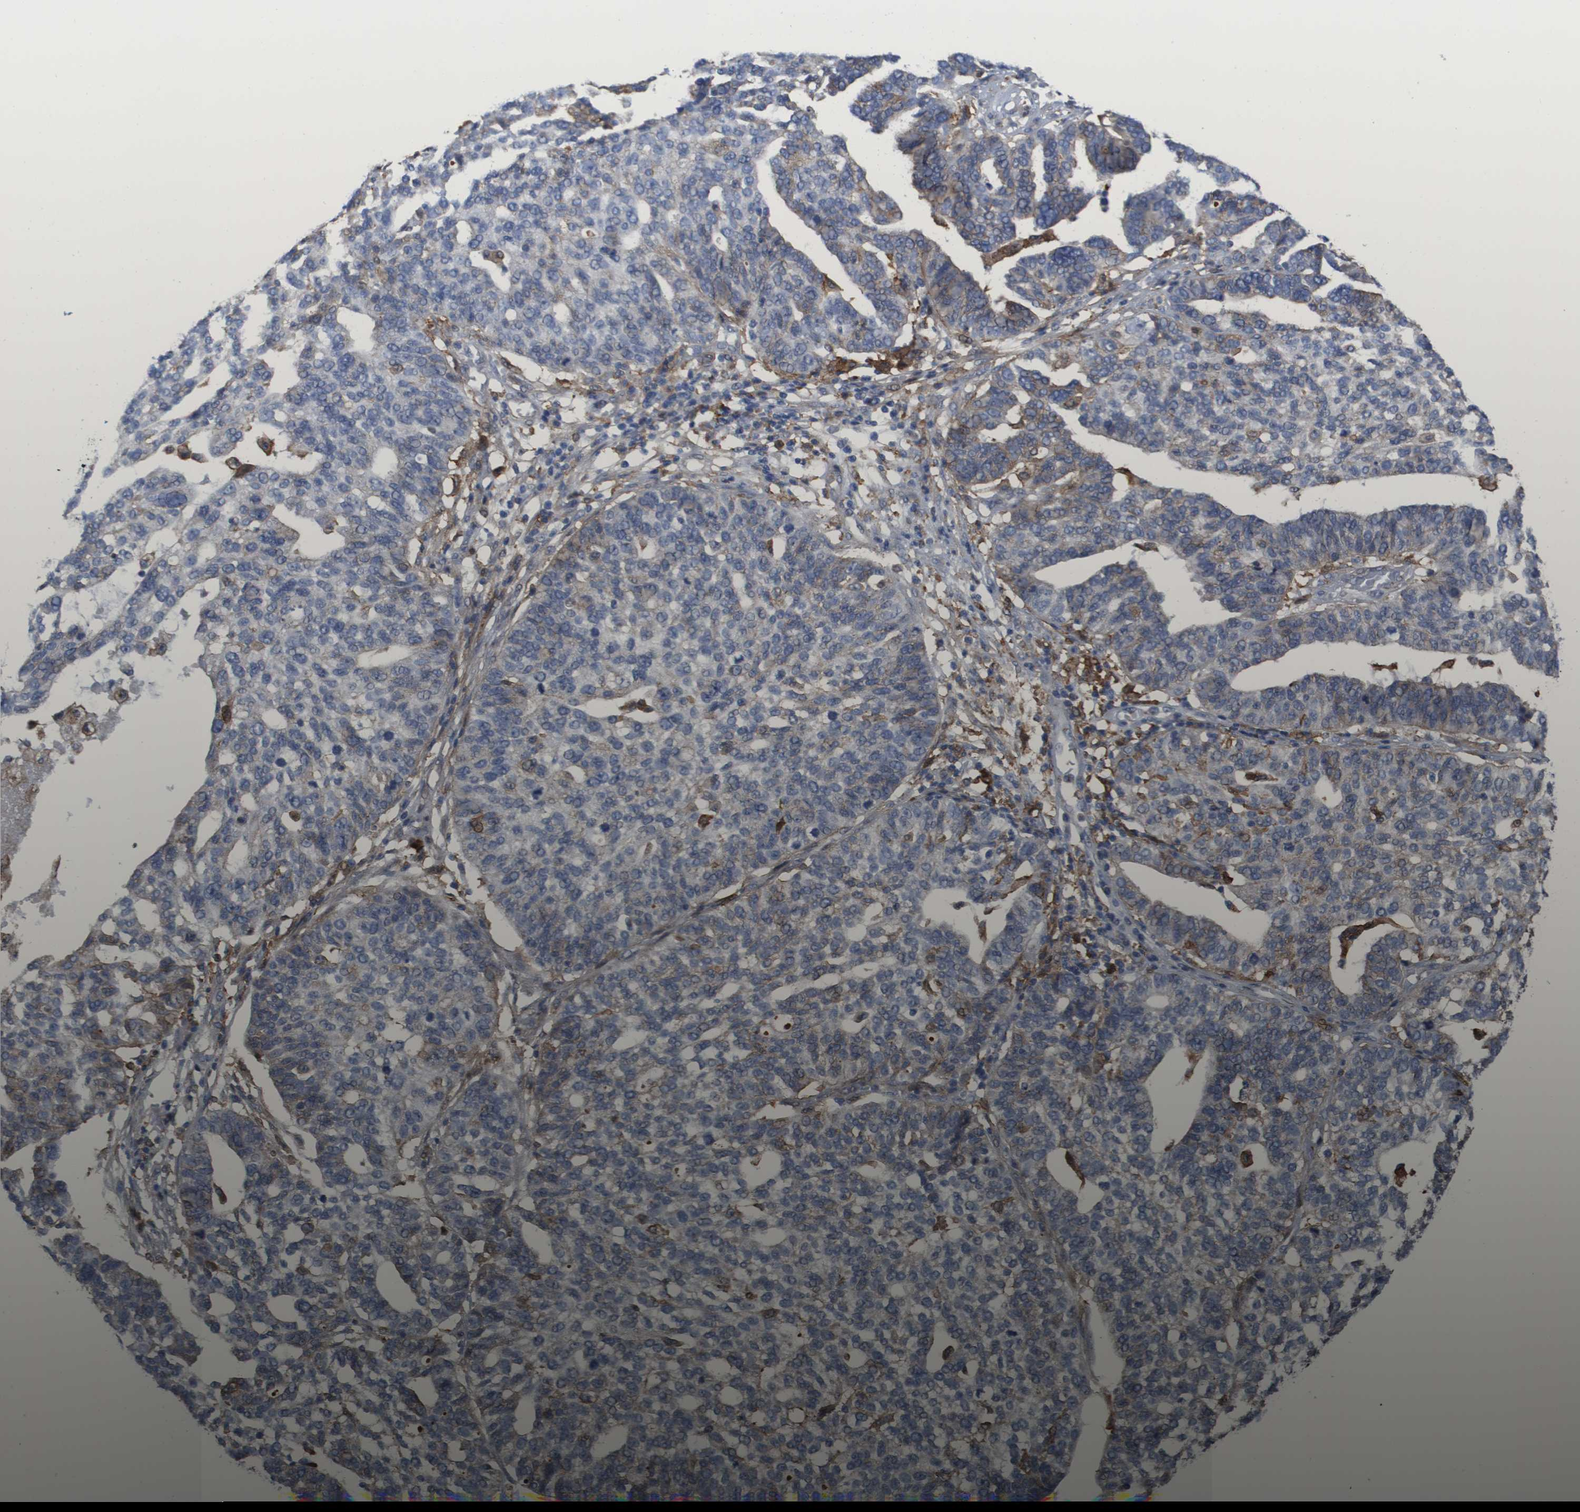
{"staining": {"intensity": "moderate", "quantity": "<25%", "location": "cytoplasmic/membranous"}, "tissue": "ovarian cancer", "cell_type": "Tumor cells", "image_type": "cancer", "snomed": [{"axis": "morphology", "description": "Cystadenocarcinoma, serous, NOS"}, {"axis": "topography", "description": "Ovary"}], "caption": "Protein analysis of ovarian serous cystadenocarcinoma tissue demonstrates moderate cytoplasmic/membranous staining in about <25% of tumor cells.", "gene": "SLC37A2", "patient": {"sex": "female", "age": 59}}